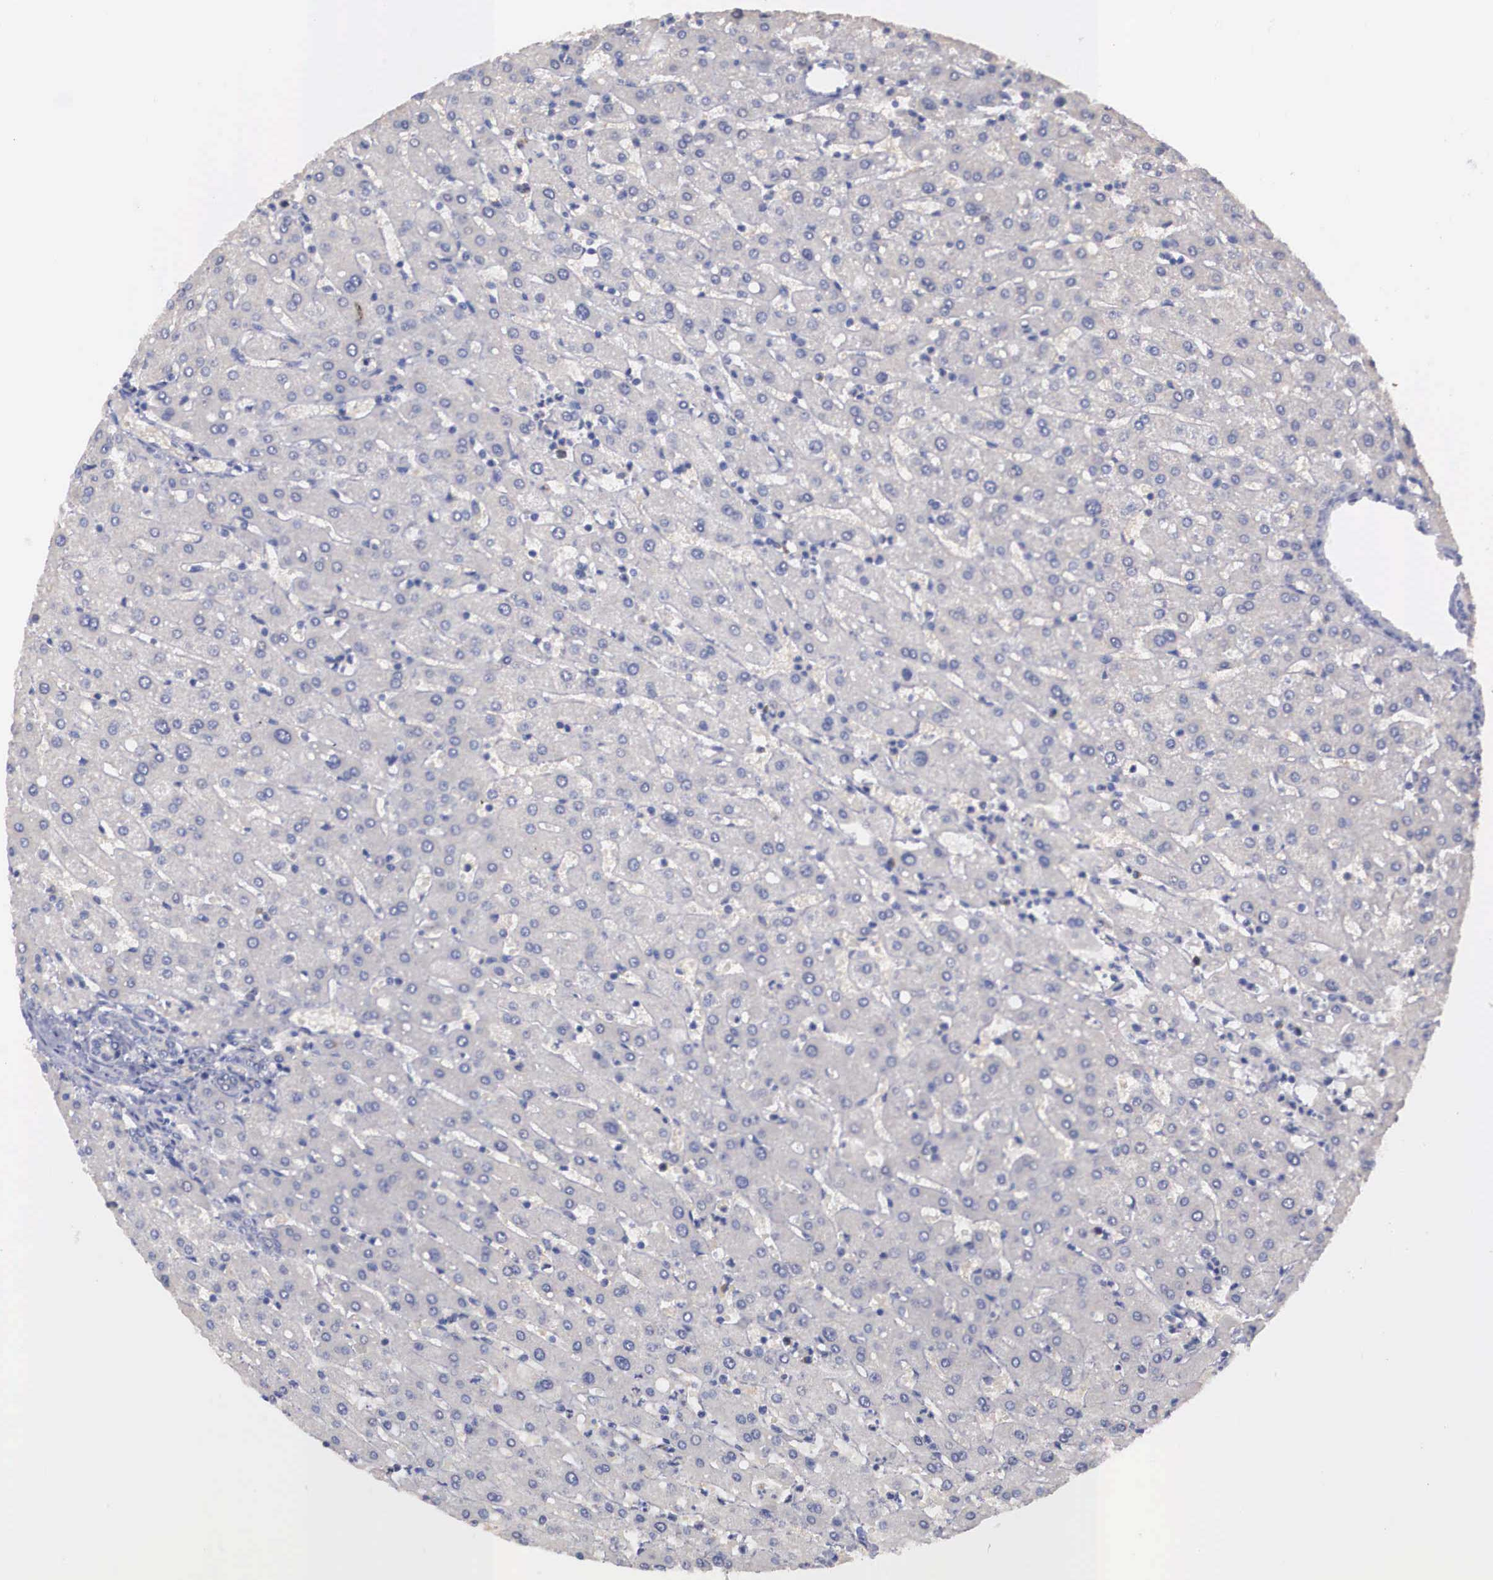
{"staining": {"intensity": "negative", "quantity": "none", "location": "none"}, "tissue": "liver", "cell_type": "Cholangiocytes", "image_type": "normal", "snomed": [{"axis": "morphology", "description": "Normal tissue, NOS"}, {"axis": "topography", "description": "Liver"}], "caption": "This is an immunohistochemistry micrograph of normal human liver. There is no expression in cholangiocytes.", "gene": "REPS2", "patient": {"sex": "female", "age": 30}}